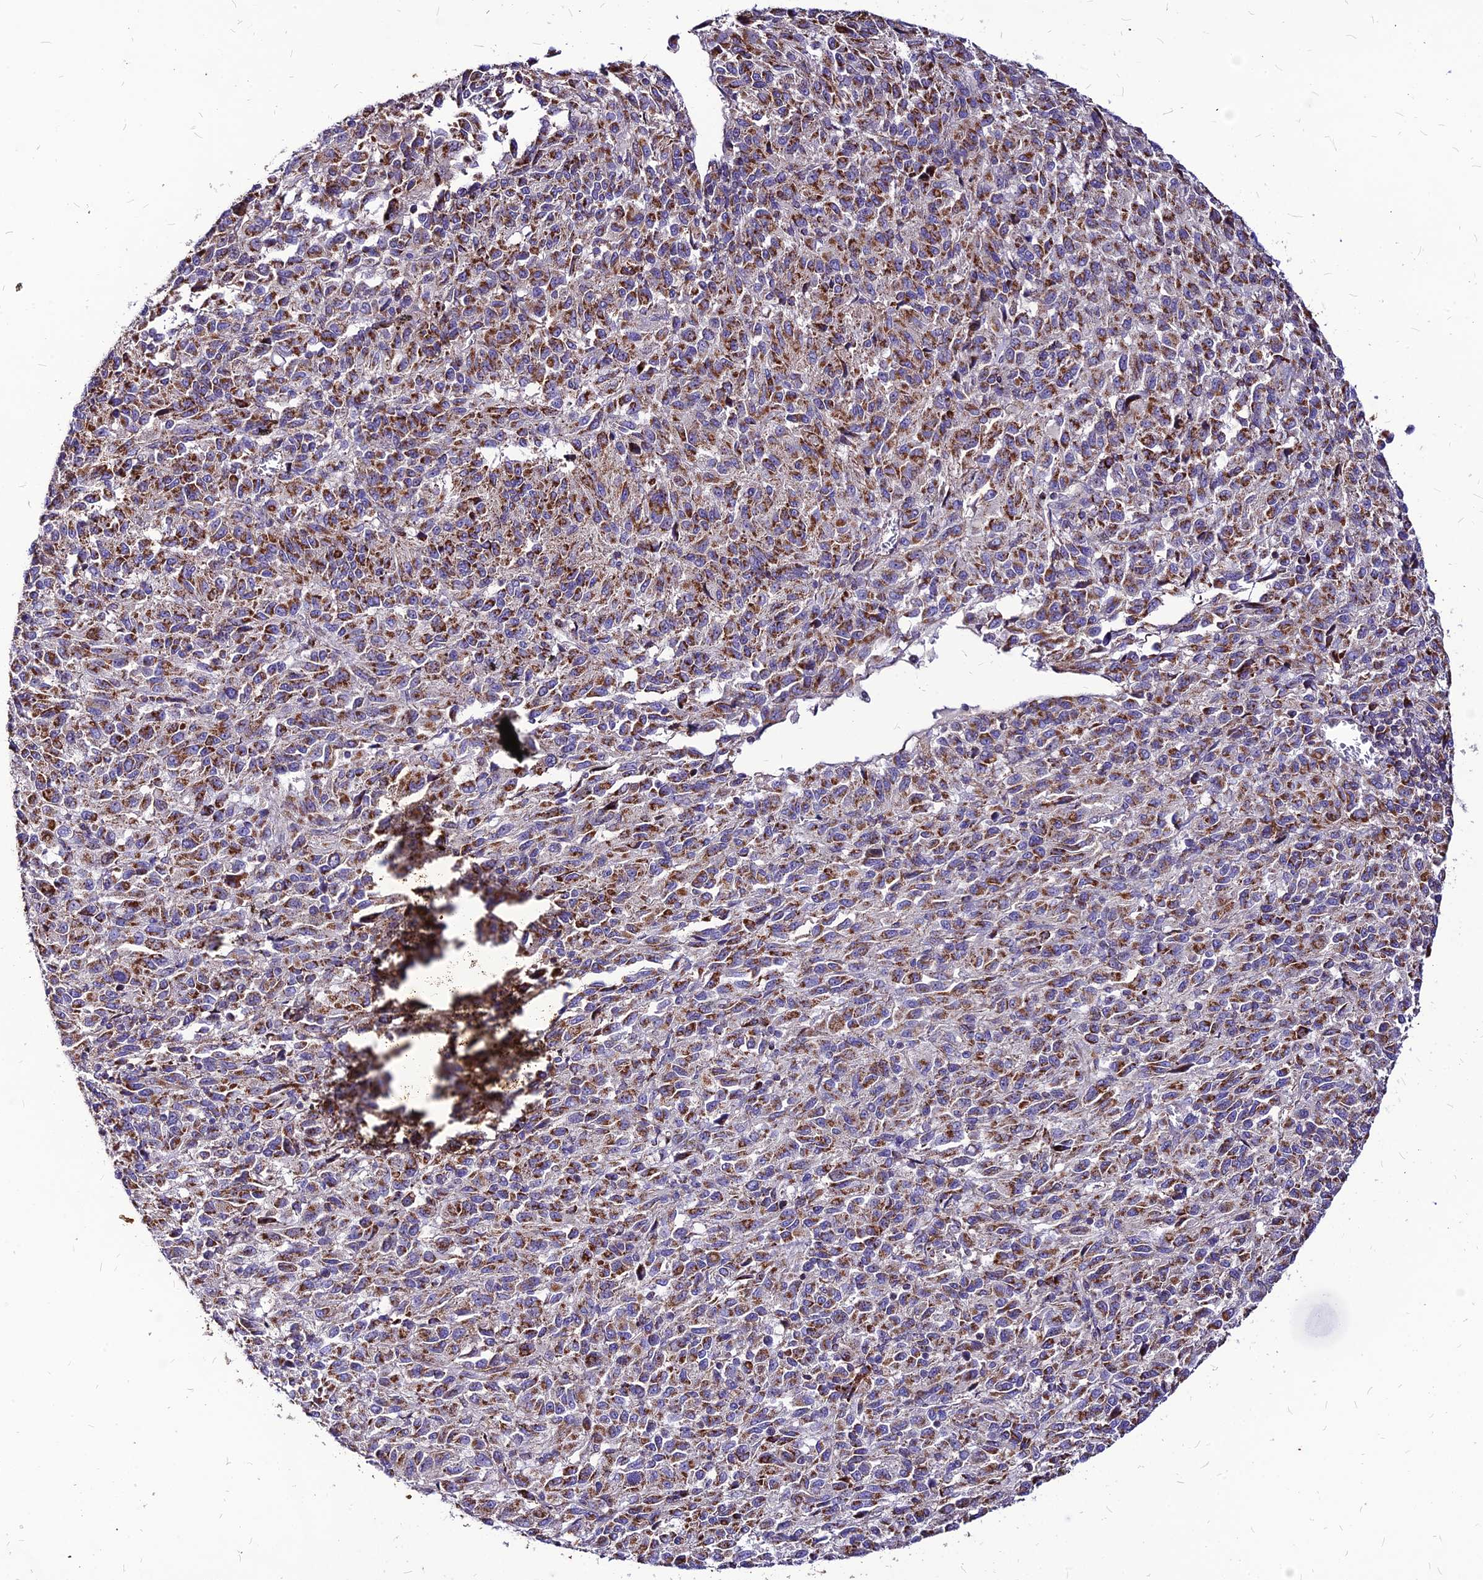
{"staining": {"intensity": "moderate", "quantity": ">75%", "location": "cytoplasmic/membranous"}, "tissue": "melanoma", "cell_type": "Tumor cells", "image_type": "cancer", "snomed": [{"axis": "morphology", "description": "Malignant melanoma, Metastatic site"}, {"axis": "topography", "description": "Lung"}], "caption": "A photomicrograph of malignant melanoma (metastatic site) stained for a protein displays moderate cytoplasmic/membranous brown staining in tumor cells.", "gene": "ECI1", "patient": {"sex": "male", "age": 64}}